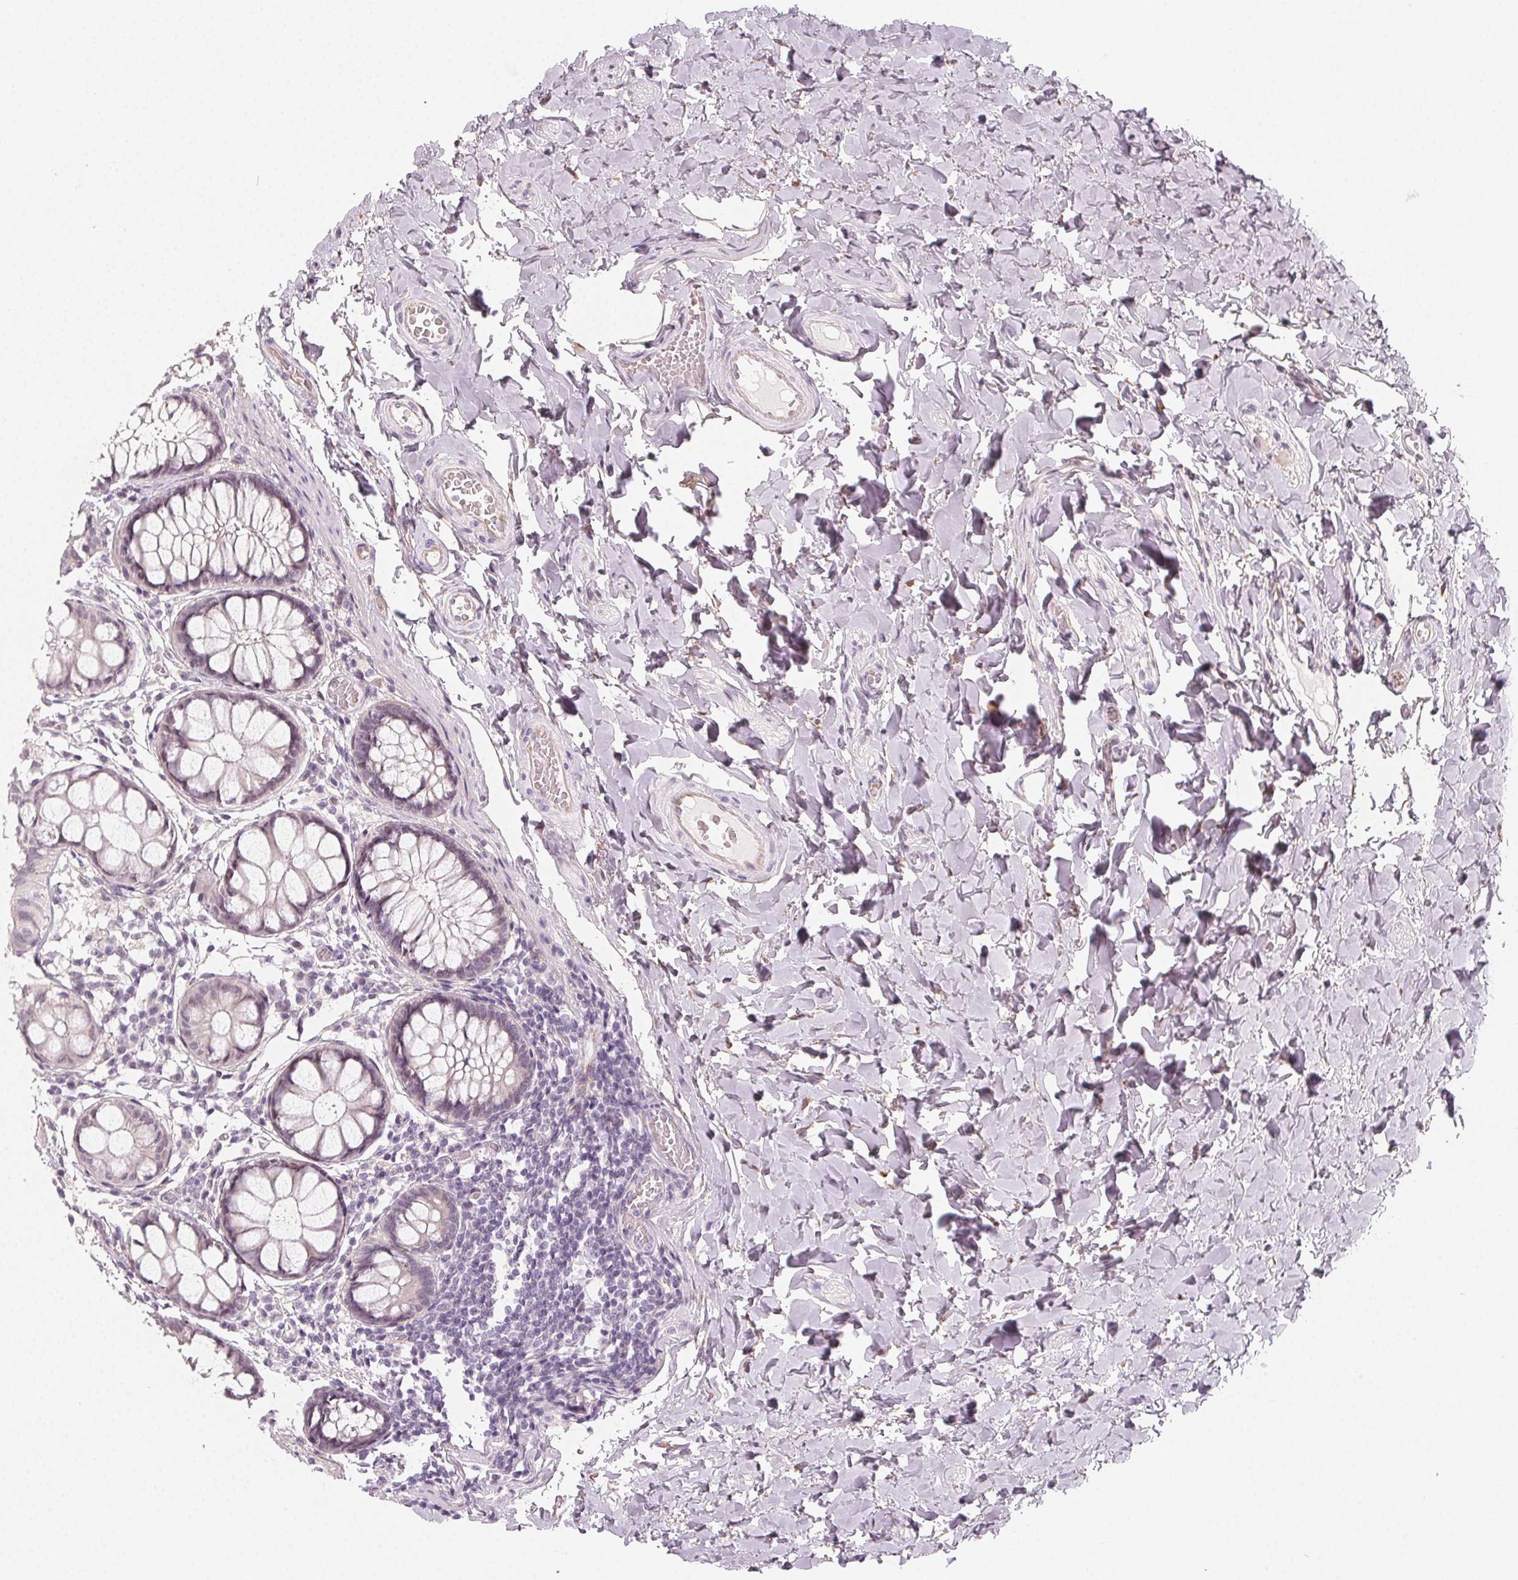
{"staining": {"intensity": "weak", "quantity": "<25%", "location": "cytoplasmic/membranous"}, "tissue": "colon", "cell_type": "Endothelial cells", "image_type": "normal", "snomed": [{"axis": "morphology", "description": "Normal tissue, NOS"}, {"axis": "topography", "description": "Colon"}], "caption": "Immunohistochemical staining of unremarkable human colon exhibits no significant positivity in endothelial cells. (DAB immunohistochemistry with hematoxylin counter stain).", "gene": "CCDC96", "patient": {"sex": "male", "age": 47}}